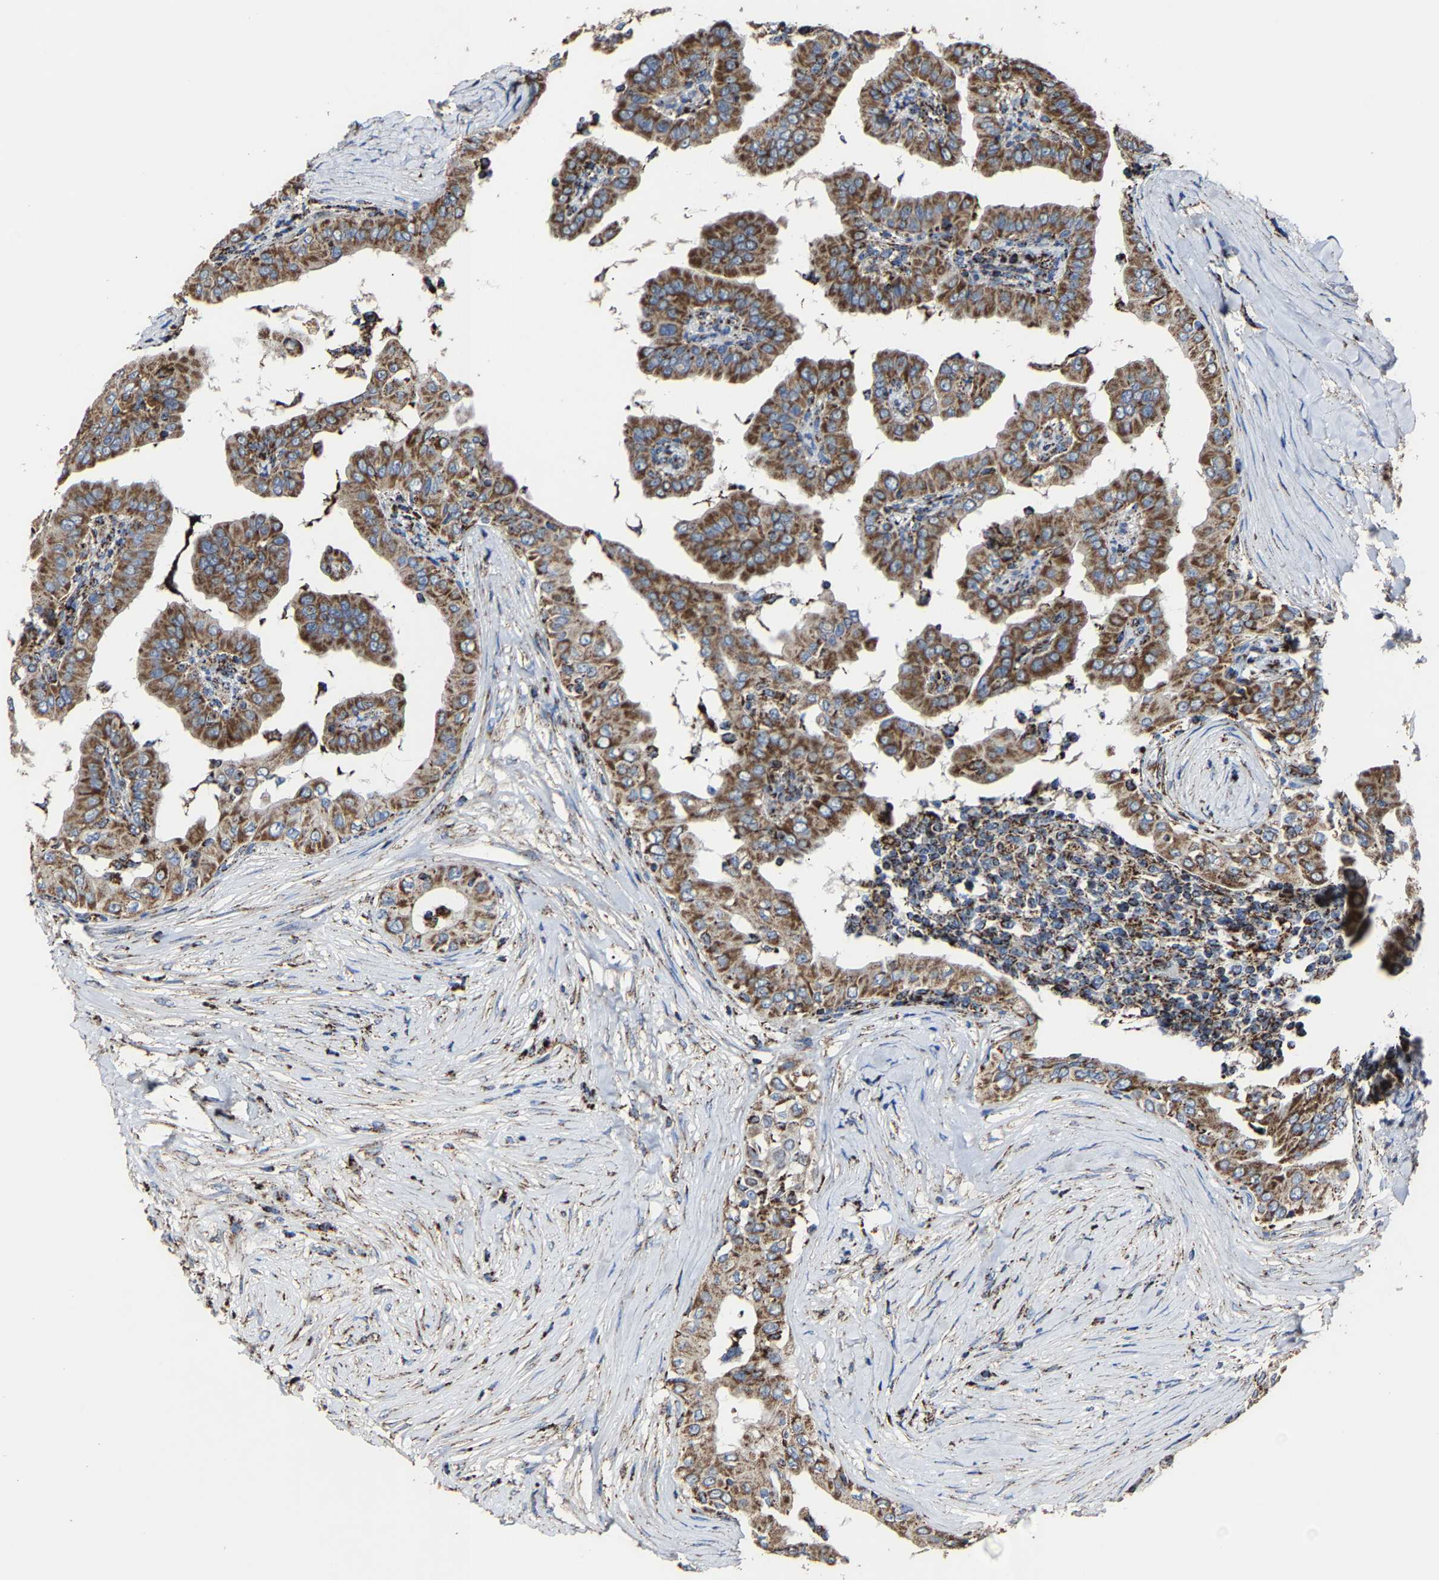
{"staining": {"intensity": "strong", "quantity": ">75%", "location": "cytoplasmic/membranous"}, "tissue": "thyroid cancer", "cell_type": "Tumor cells", "image_type": "cancer", "snomed": [{"axis": "morphology", "description": "Papillary adenocarcinoma, NOS"}, {"axis": "topography", "description": "Thyroid gland"}], "caption": "IHC micrograph of neoplastic tissue: human papillary adenocarcinoma (thyroid) stained using immunohistochemistry (IHC) shows high levels of strong protein expression localized specifically in the cytoplasmic/membranous of tumor cells, appearing as a cytoplasmic/membranous brown color.", "gene": "NDUFV3", "patient": {"sex": "male", "age": 33}}